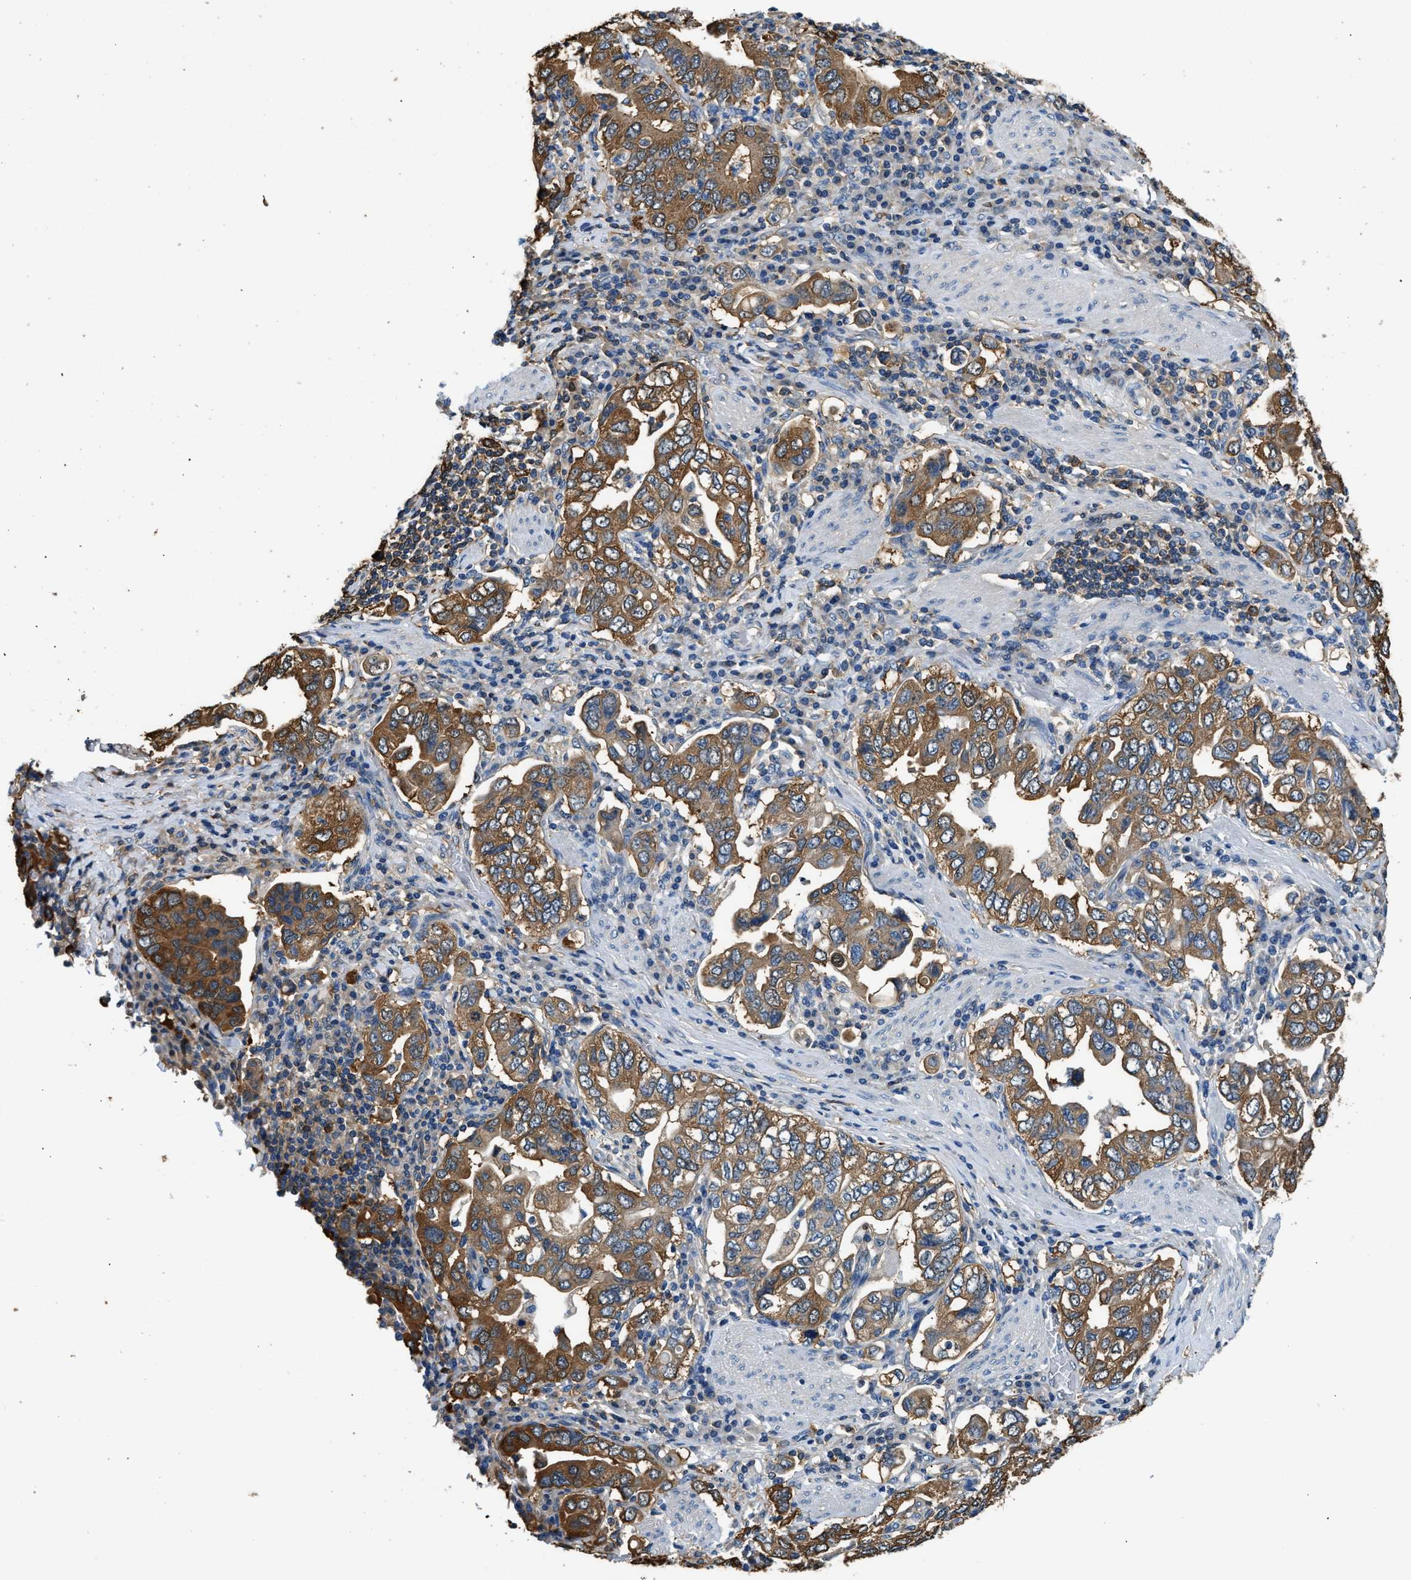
{"staining": {"intensity": "moderate", "quantity": ">75%", "location": "cytoplasmic/membranous"}, "tissue": "stomach cancer", "cell_type": "Tumor cells", "image_type": "cancer", "snomed": [{"axis": "morphology", "description": "Adenocarcinoma, NOS"}, {"axis": "topography", "description": "Stomach, upper"}], "caption": "Moderate cytoplasmic/membranous staining is seen in approximately >75% of tumor cells in stomach cancer (adenocarcinoma). Using DAB (brown) and hematoxylin (blue) stains, captured at high magnification using brightfield microscopy.", "gene": "PPP2R1B", "patient": {"sex": "male", "age": 62}}